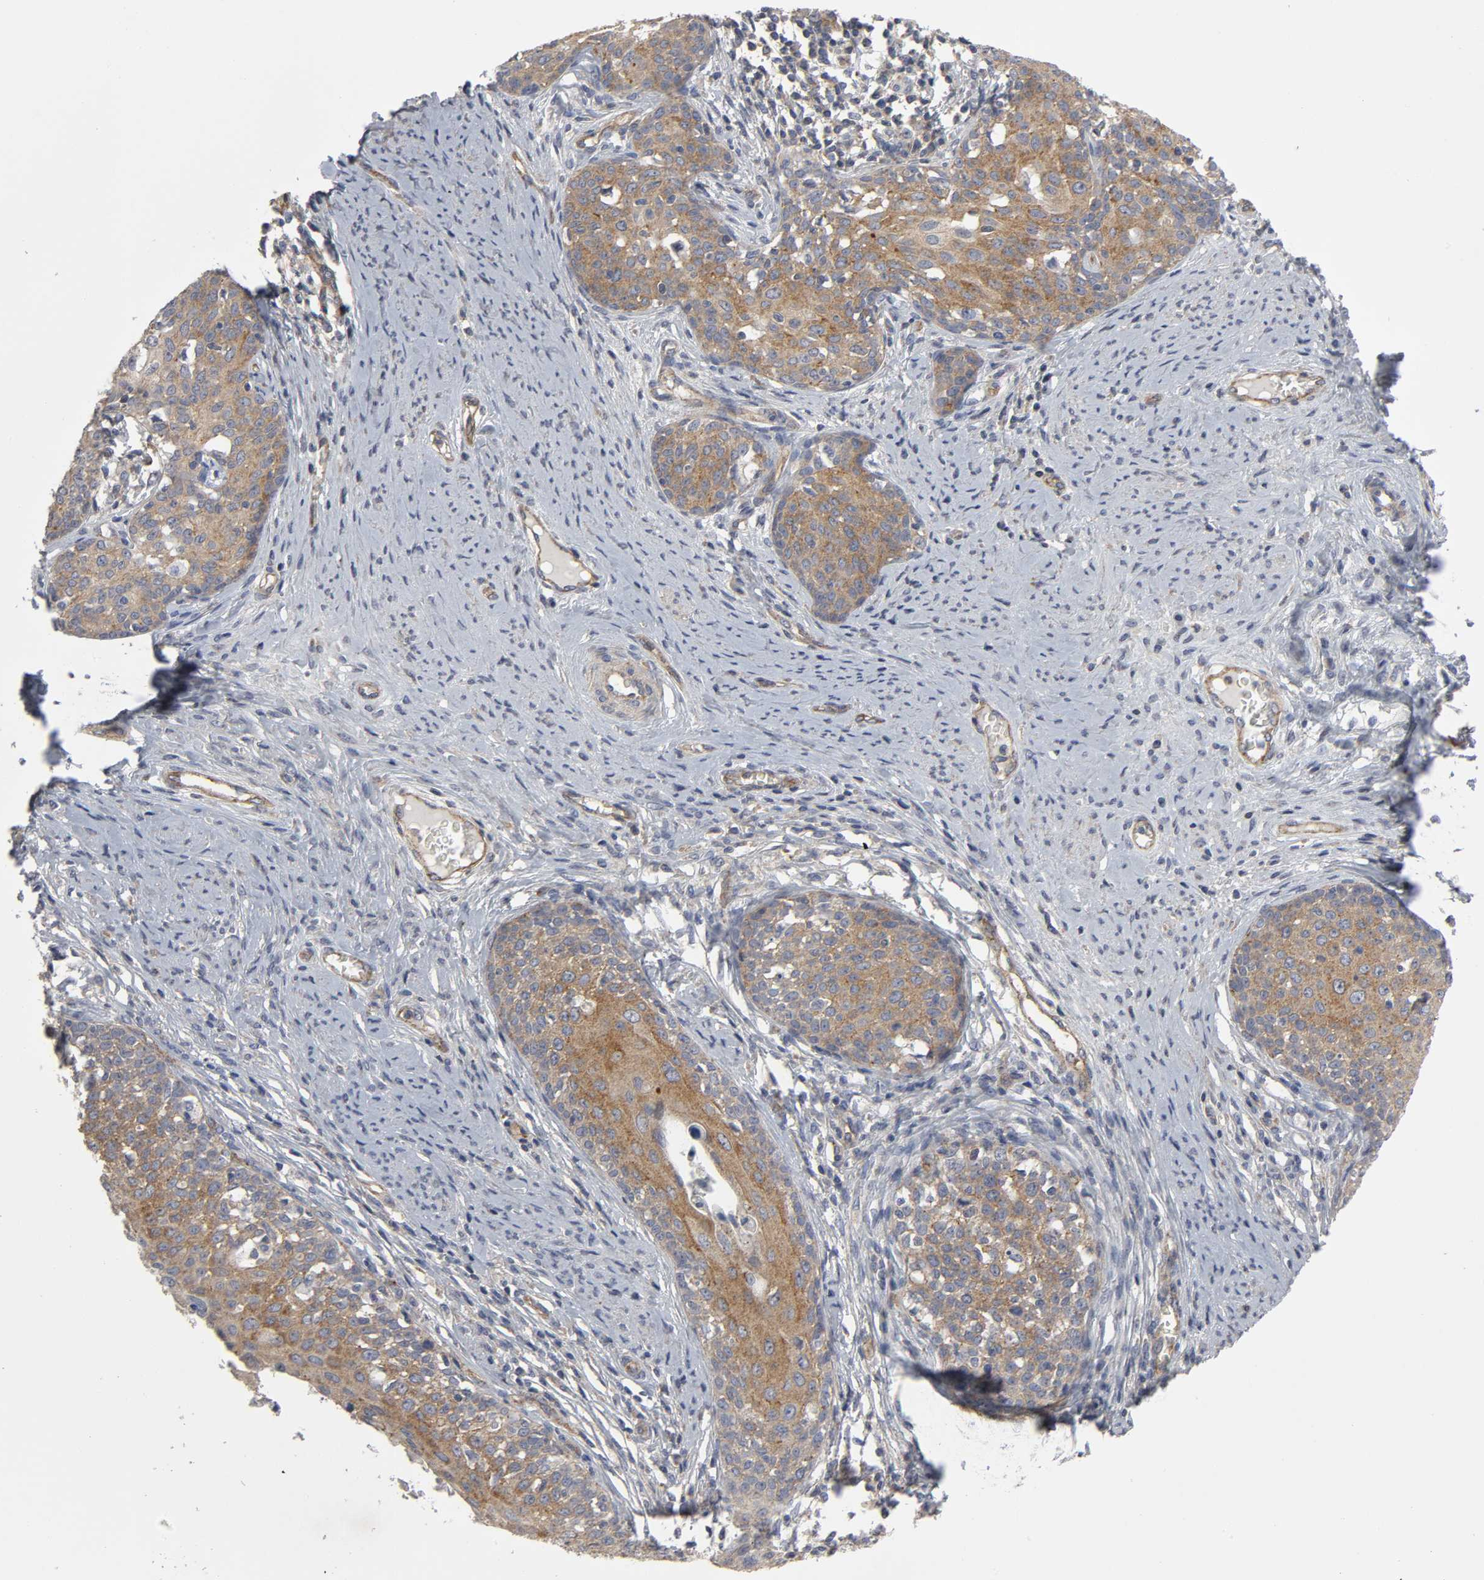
{"staining": {"intensity": "strong", "quantity": ">75%", "location": "cytoplasmic/membranous"}, "tissue": "cervical cancer", "cell_type": "Tumor cells", "image_type": "cancer", "snomed": [{"axis": "morphology", "description": "Squamous cell carcinoma, NOS"}, {"axis": "morphology", "description": "Adenocarcinoma, NOS"}, {"axis": "topography", "description": "Cervix"}], "caption": "Immunohistochemical staining of adenocarcinoma (cervical) reveals strong cytoplasmic/membranous protein expression in approximately >75% of tumor cells.", "gene": "SH3GLB1", "patient": {"sex": "female", "age": 52}}